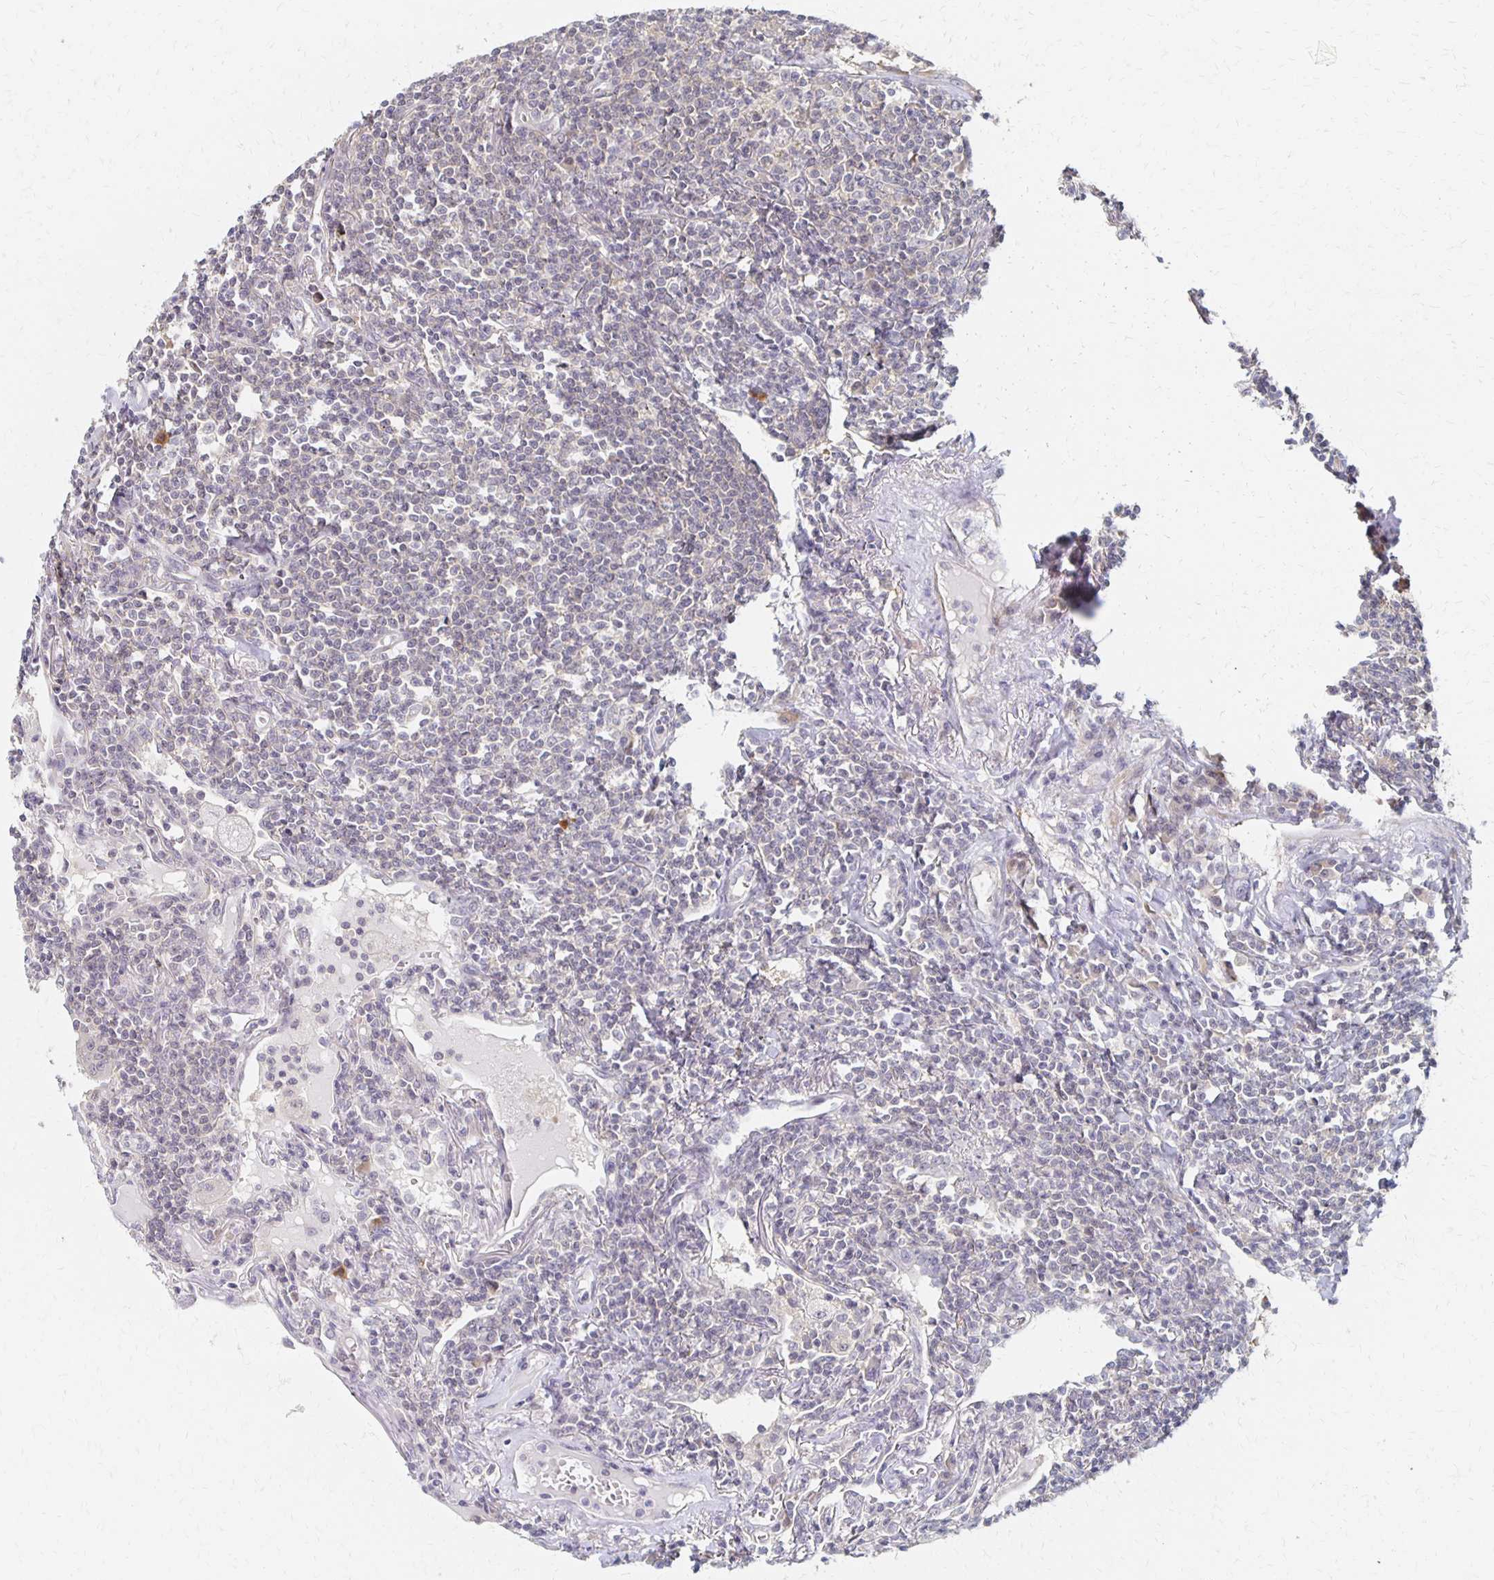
{"staining": {"intensity": "negative", "quantity": "none", "location": "none"}, "tissue": "lymphoma", "cell_type": "Tumor cells", "image_type": "cancer", "snomed": [{"axis": "morphology", "description": "Malignant lymphoma, non-Hodgkin's type, Low grade"}, {"axis": "topography", "description": "Lung"}], "caption": "The immunohistochemistry (IHC) histopathology image has no significant staining in tumor cells of low-grade malignant lymphoma, non-Hodgkin's type tissue. (Brightfield microscopy of DAB (3,3'-diaminobenzidine) immunohistochemistry (IHC) at high magnification).", "gene": "PRKCB", "patient": {"sex": "female", "age": 71}}